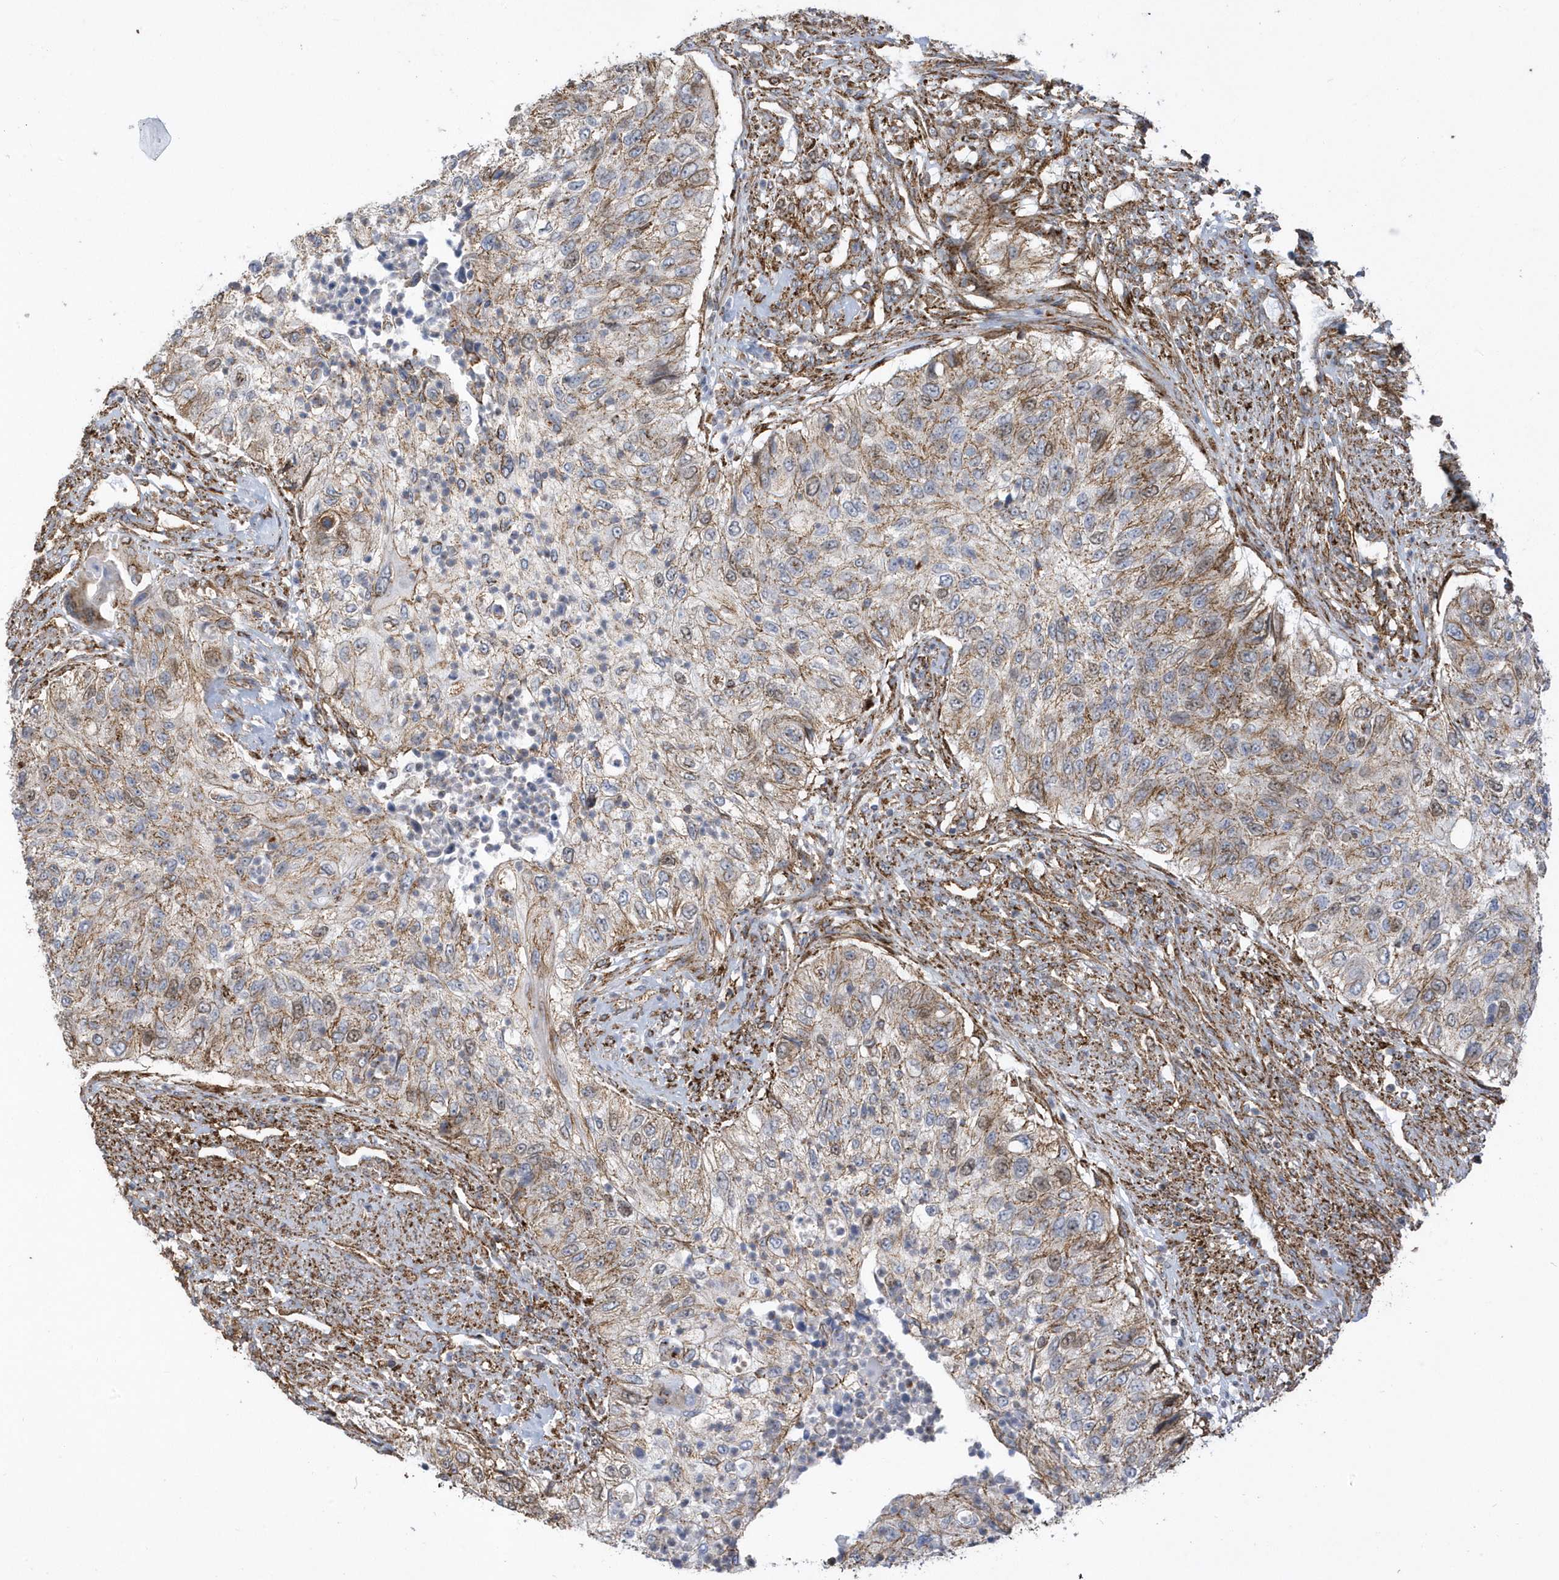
{"staining": {"intensity": "moderate", "quantity": "25%-75%", "location": "cytoplasmic/membranous,nuclear"}, "tissue": "urothelial cancer", "cell_type": "Tumor cells", "image_type": "cancer", "snomed": [{"axis": "morphology", "description": "Urothelial carcinoma, High grade"}, {"axis": "topography", "description": "Urinary bladder"}], "caption": "Urothelial cancer stained with a brown dye displays moderate cytoplasmic/membranous and nuclear positive positivity in approximately 25%-75% of tumor cells.", "gene": "HRH4", "patient": {"sex": "female", "age": 60}}